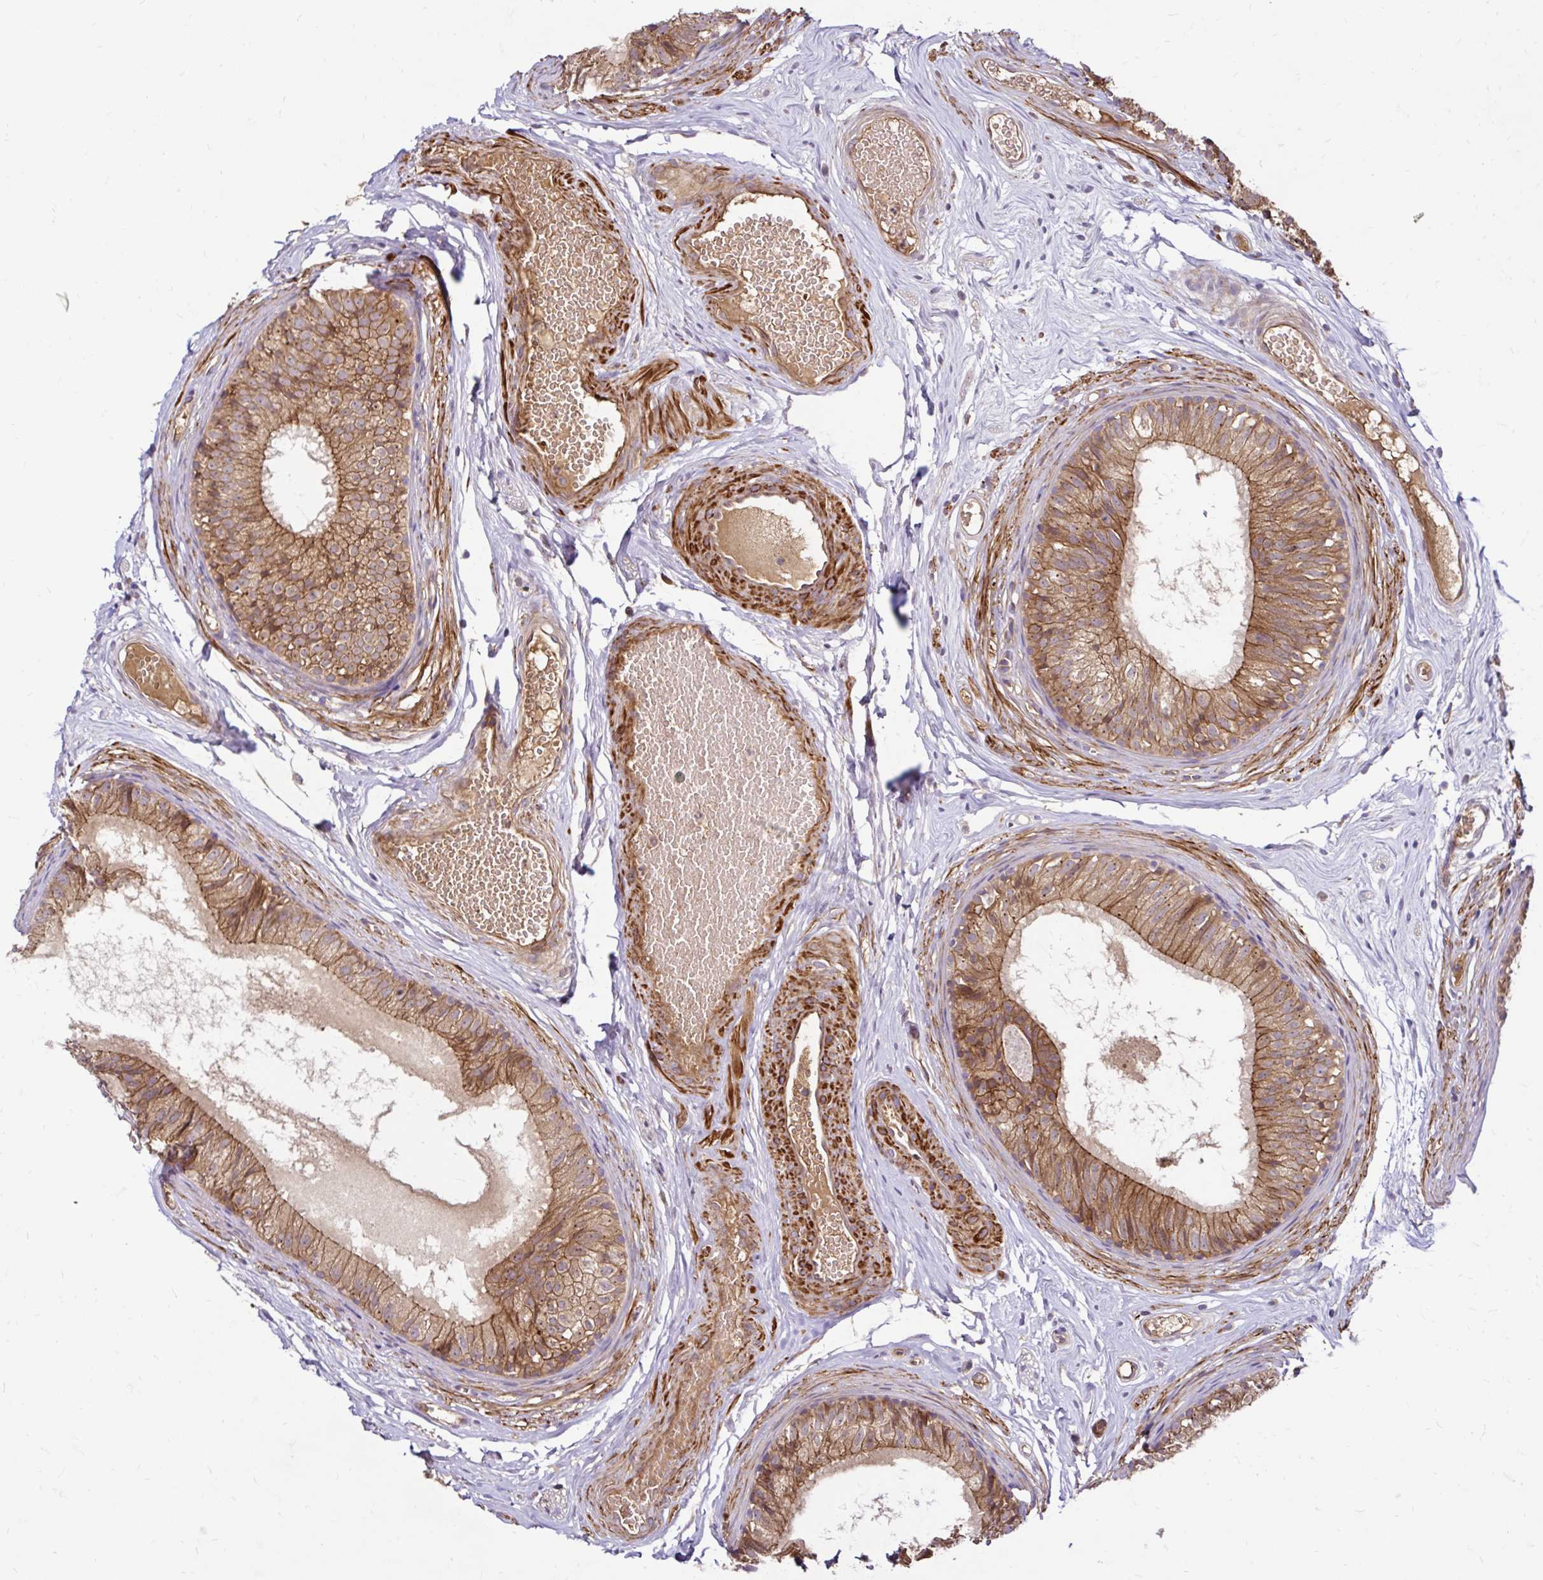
{"staining": {"intensity": "moderate", "quantity": ">75%", "location": "cytoplasmic/membranous"}, "tissue": "epididymis", "cell_type": "Glandular cells", "image_type": "normal", "snomed": [{"axis": "morphology", "description": "Normal tissue, NOS"}, {"axis": "morphology", "description": "Seminoma, NOS"}, {"axis": "topography", "description": "Testis"}, {"axis": "topography", "description": "Epididymis"}], "caption": "IHC of normal human epididymis demonstrates medium levels of moderate cytoplasmic/membranous staining in approximately >75% of glandular cells. (DAB (3,3'-diaminobenzidine) IHC with brightfield microscopy, high magnification).", "gene": "ARHGEF37", "patient": {"sex": "male", "age": 34}}